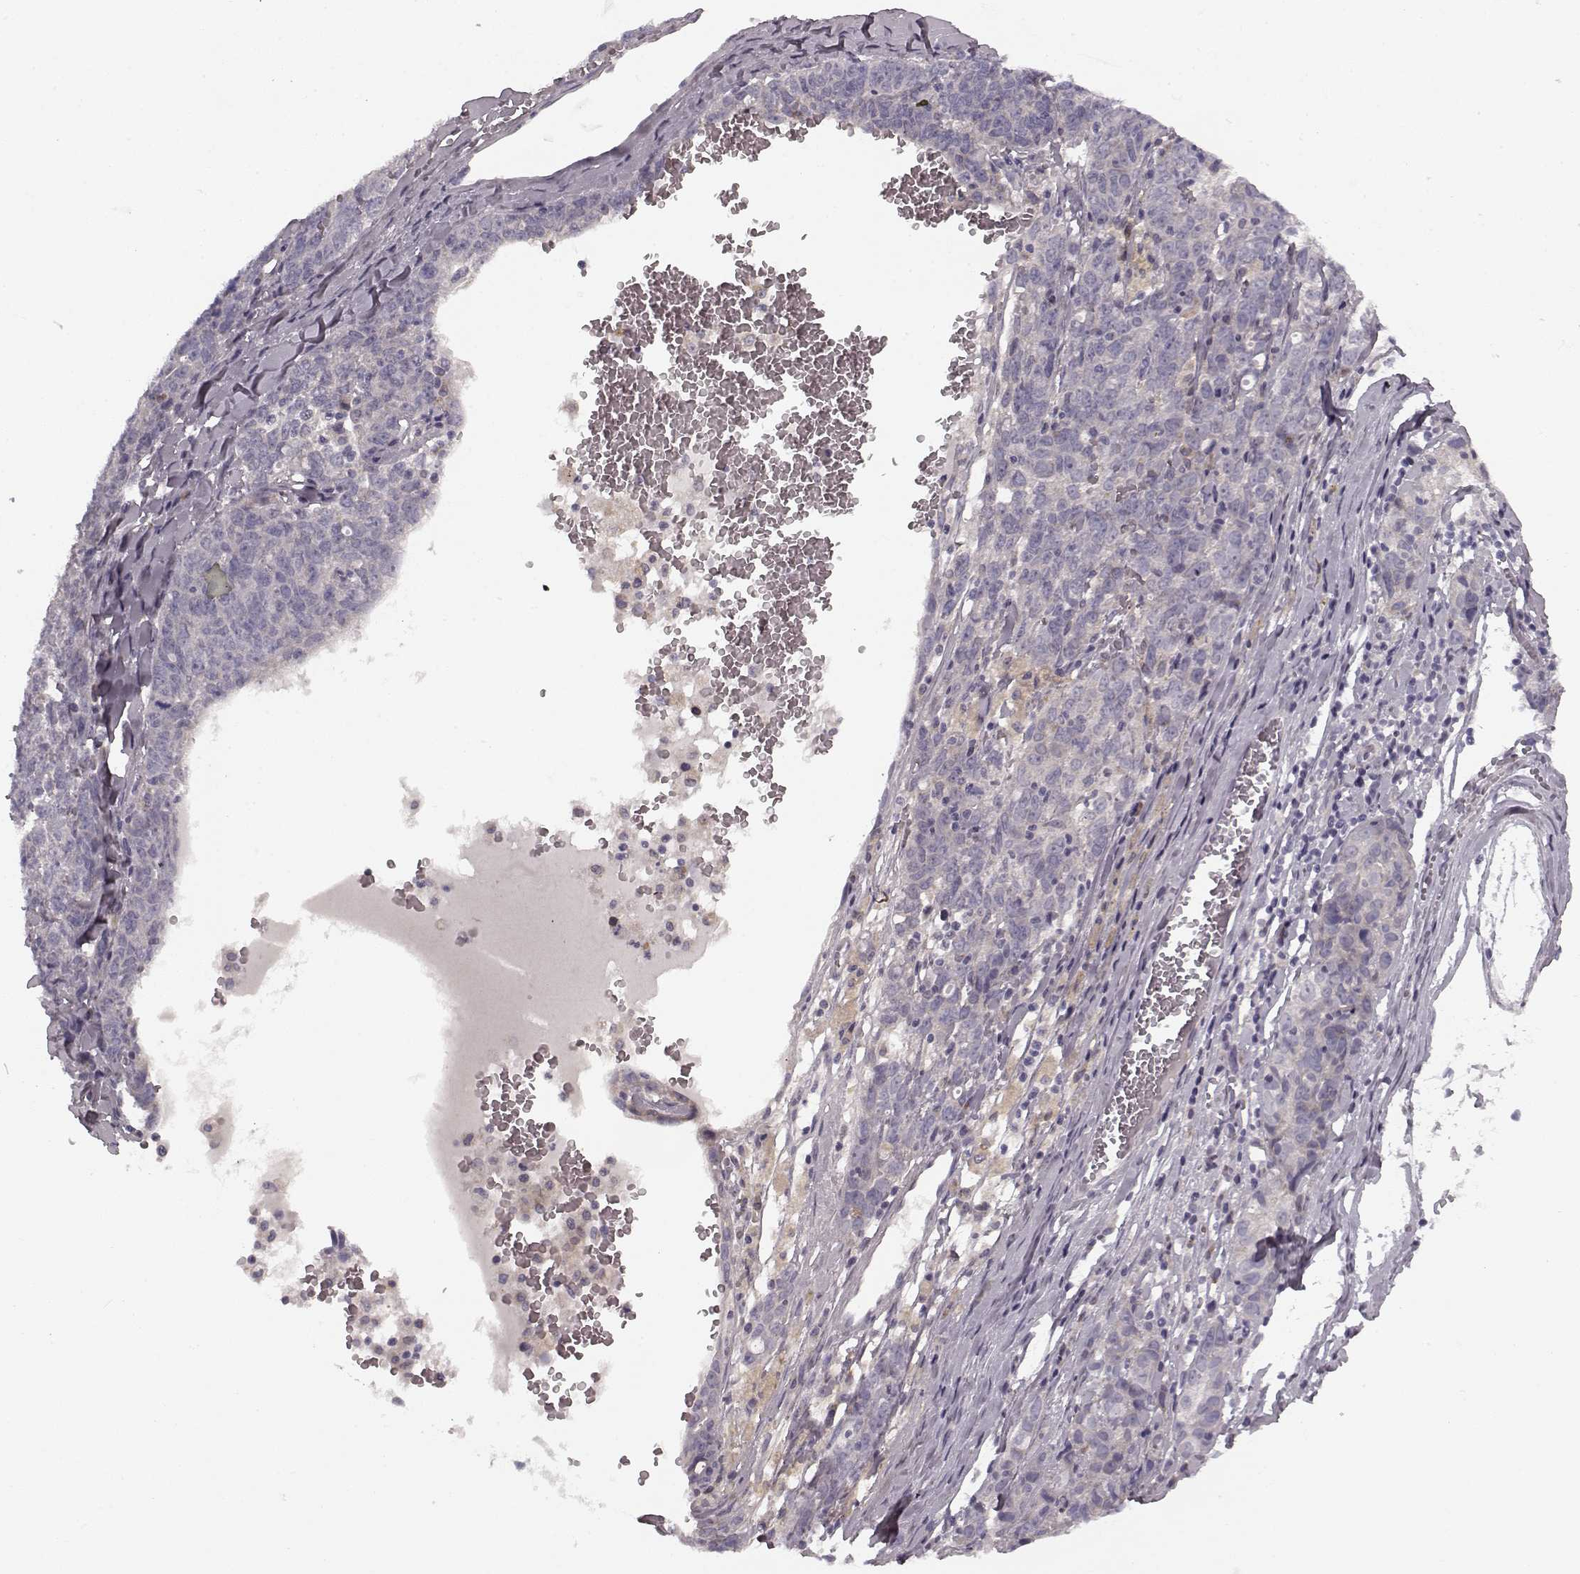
{"staining": {"intensity": "negative", "quantity": "none", "location": "none"}, "tissue": "ovarian cancer", "cell_type": "Tumor cells", "image_type": "cancer", "snomed": [{"axis": "morphology", "description": "Cystadenocarcinoma, serous, NOS"}, {"axis": "topography", "description": "Ovary"}], "caption": "Immunohistochemical staining of human serous cystadenocarcinoma (ovarian) demonstrates no significant expression in tumor cells. Nuclei are stained in blue.", "gene": "FAM234B", "patient": {"sex": "female", "age": 71}}